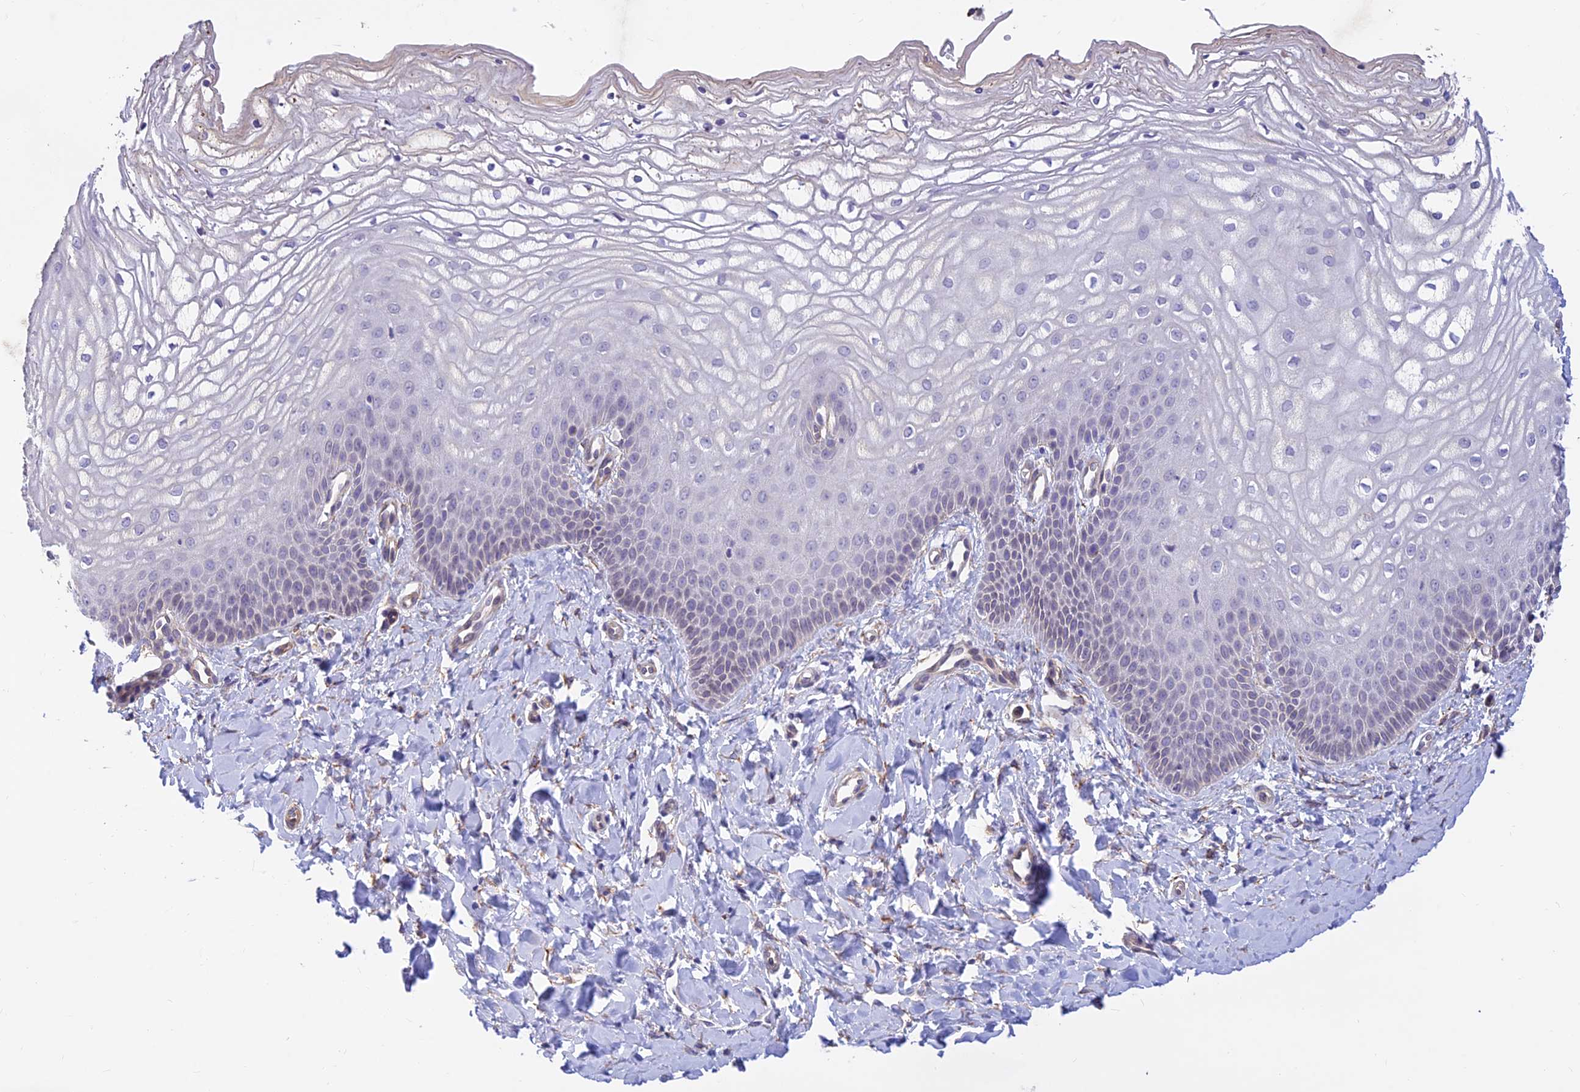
{"staining": {"intensity": "weak", "quantity": "<25%", "location": "cytoplasmic/membranous"}, "tissue": "vagina", "cell_type": "Squamous epithelial cells", "image_type": "normal", "snomed": [{"axis": "morphology", "description": "Normal tissue, NOS"}, {"axis": "topography", "description": "Vagina"}, {"axis": "topography", "description": "Cervix"}], "caption": "Squamous epithelial cells show no significant protein positivity in benign vagina. (Stains: DAB immunohistochemistry (IHC) with hematoxylin counter stain, Microscopy: brightfield microscopy at high magnification).", "gene": "ALDH1L2", "patient": {"sex": "female", "age": 40}}